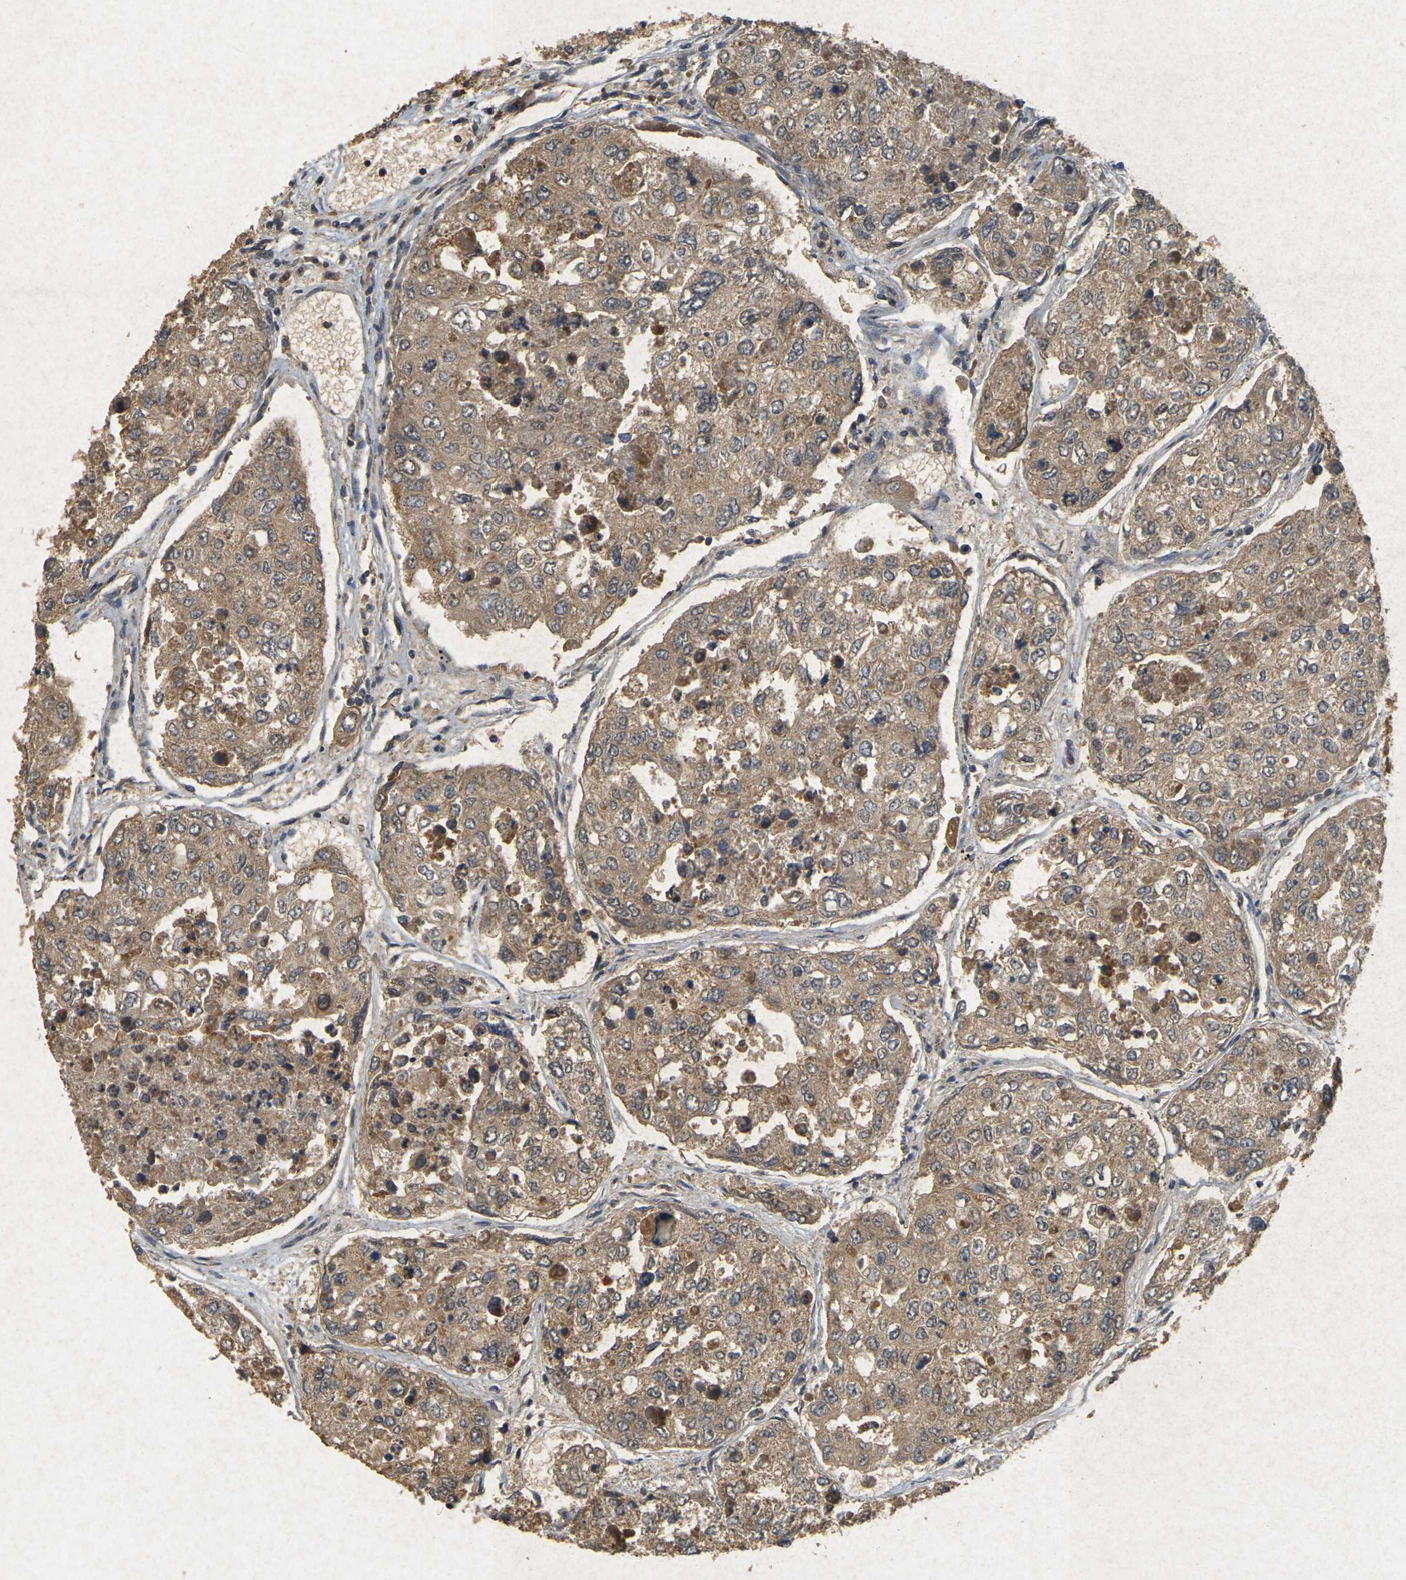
{"staining": {"intensity": "moderate", "quantity": ">75%", "location": "cytoplasmic/membranous"}, "tissue": "urothelial cancer", "cell_type": "Tumor cells", "image_type": "cancer", "snomed": [{"axis": "morphology", "description": "Urothelial carcinoma, High grade"}, {"axis": "topography", "description": "Lymph node"}, {"axis": "topography", "description": "Urinary bladder"}], "caption": "Human urothelial cancer stained with a brown dye demonstrates moderate cytoplasmic/membranous positive positivity in about >75% of tumor cells.", "gene": "ERN1", "patient": {"sex": "male", "age": 51}}